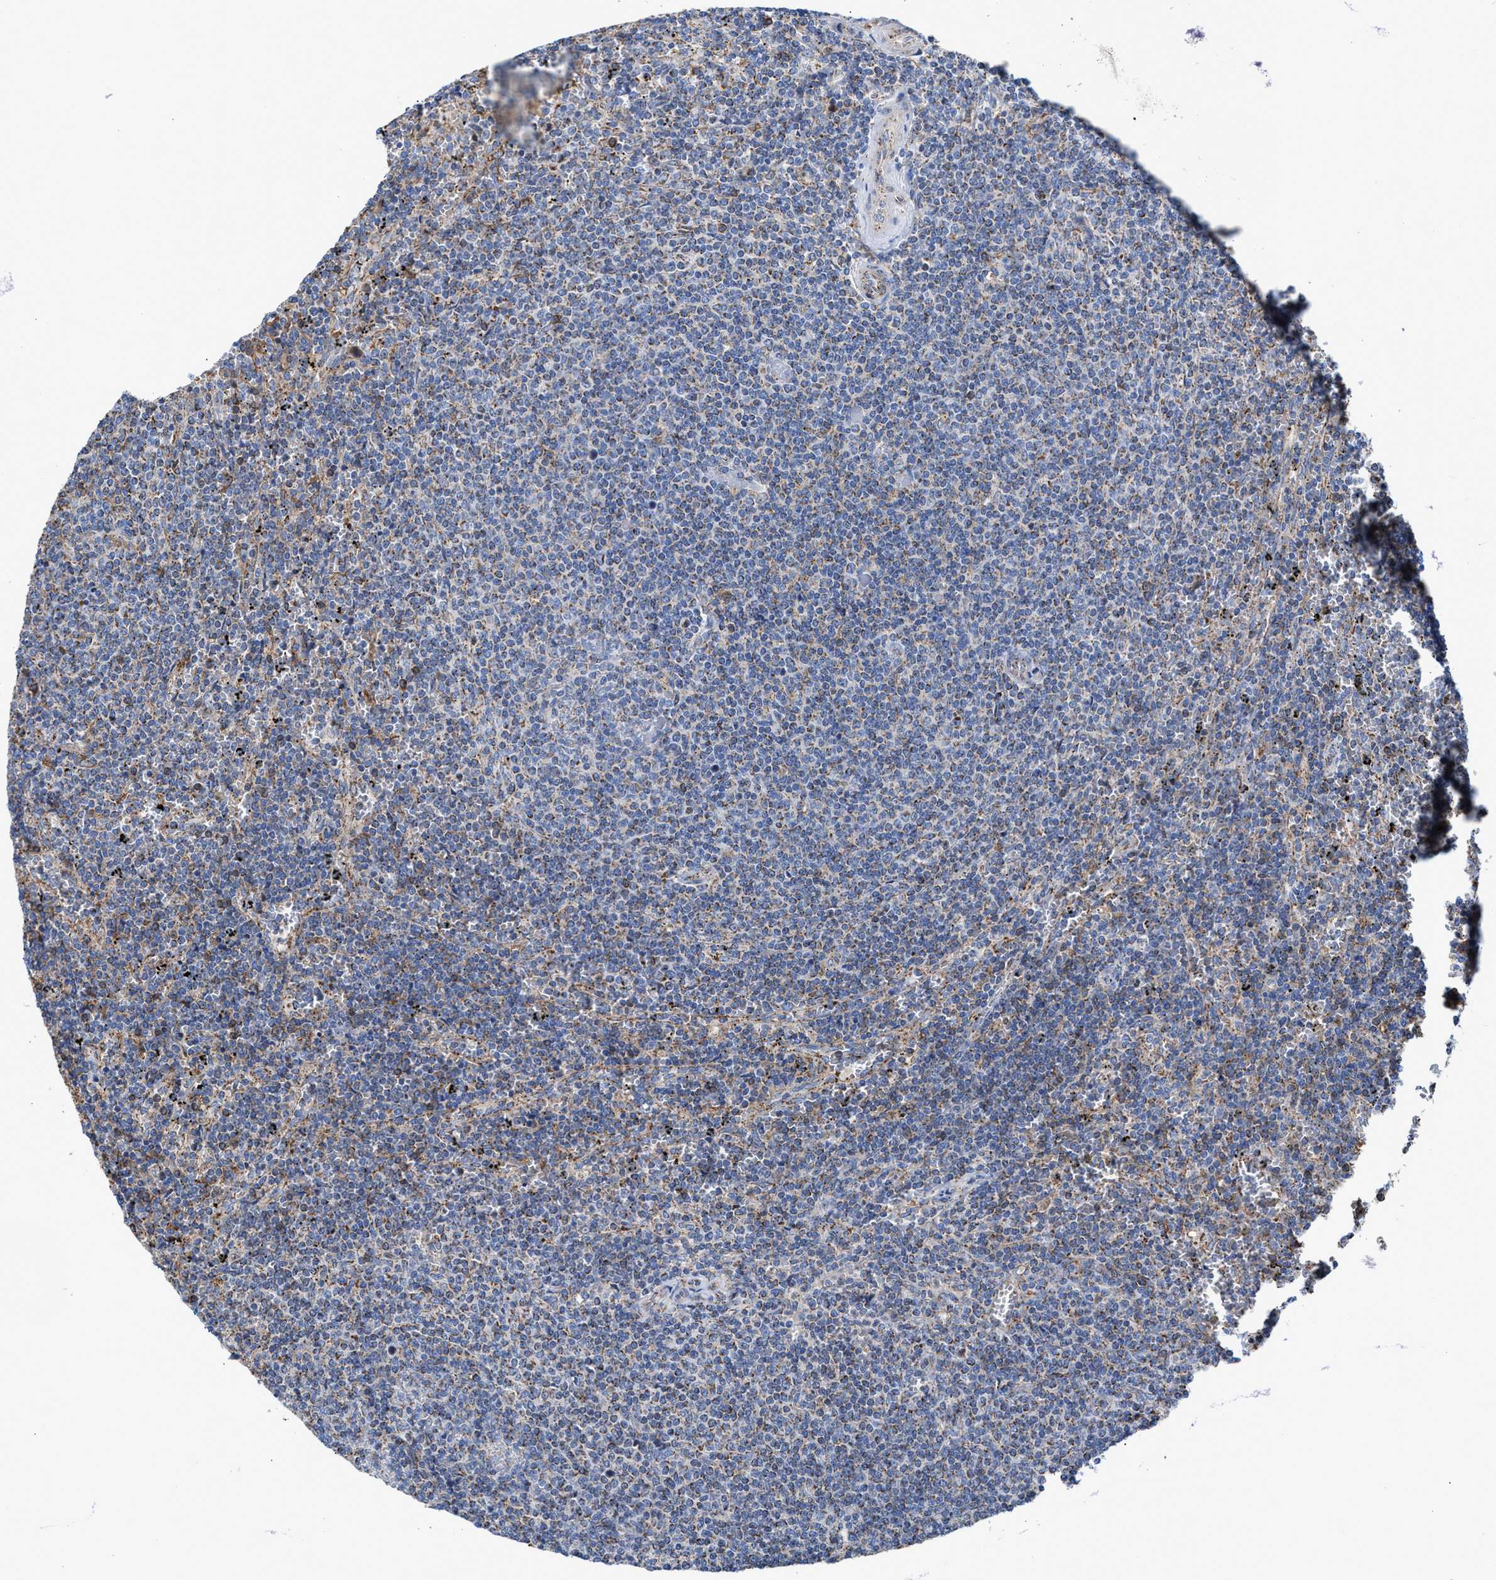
{"staining": {"intensity": "weak", "quantity": "<25%", "location": "cytoplasmic/membranous"}, "tissue": "lymphoma", "cell_type": "Tumor cells", "image_type": "cancer", "snomed": [{"axis": "morphology", "description": "Malignant lymphoma, non-Hodgkin's type, Low grade"}, {"axis": "topography", "description": "Spleen"}], "caption": "A high-resolution photomicrograph shows immunohistochemistry (IHC) staining of malignant lymphoma, non-Hodgkin's type (low-grade), which exhibits no significant expression in tumor cells.", "gene": "MECR", "patient": {"sex": "female", "age": 50}}